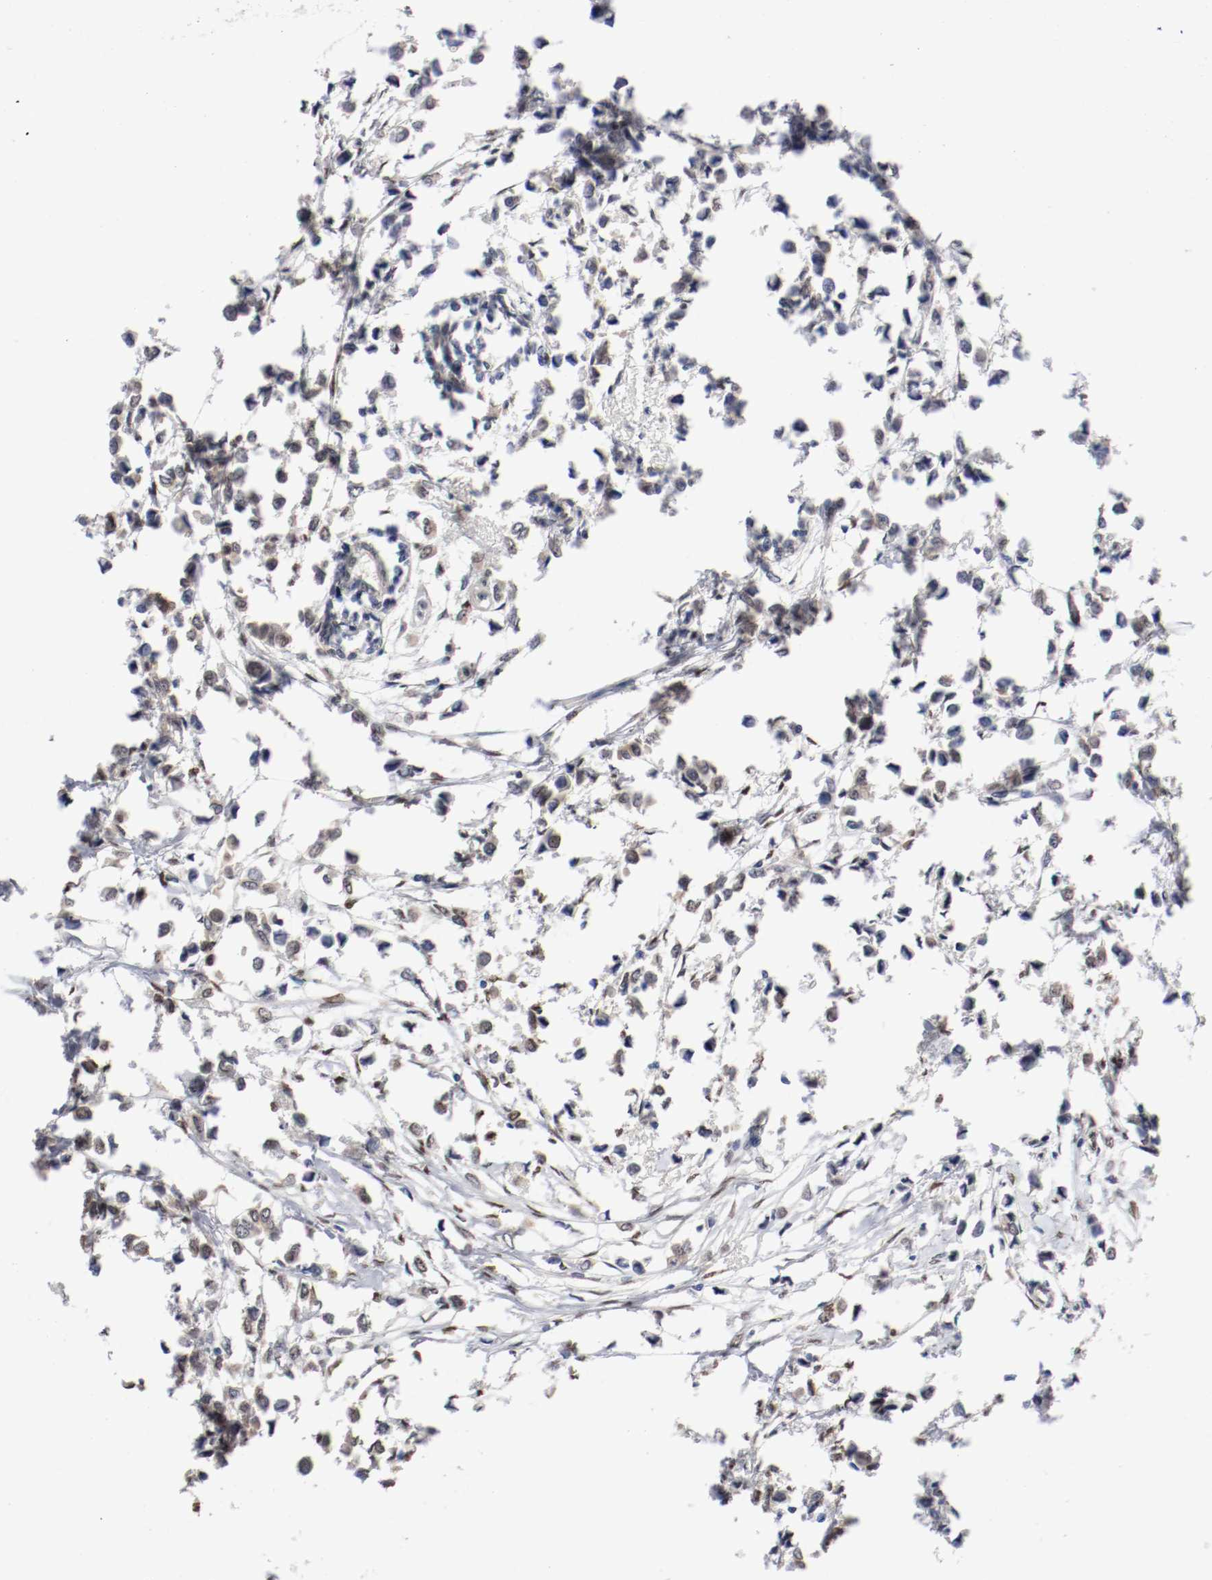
{"staining": {"intensity": "weak", "quantity": "25%-75%", "location": "nuclear"}, "tissue": "breast cancer", "cell_type": "Tumor cells", "image_type": "cancer", "snomed": [{"axis": "morphology", "description": "Lobular carcinoma"}, {"axis": "topography", "description": "Breast"}], "caption": "Protein analysis of breast cancer tissue reveals weak nuclear staining in approximately 25%-75% of tumor cells.", "gene": "FOSL2", "patient": {"sex": "female", "age": 51}}